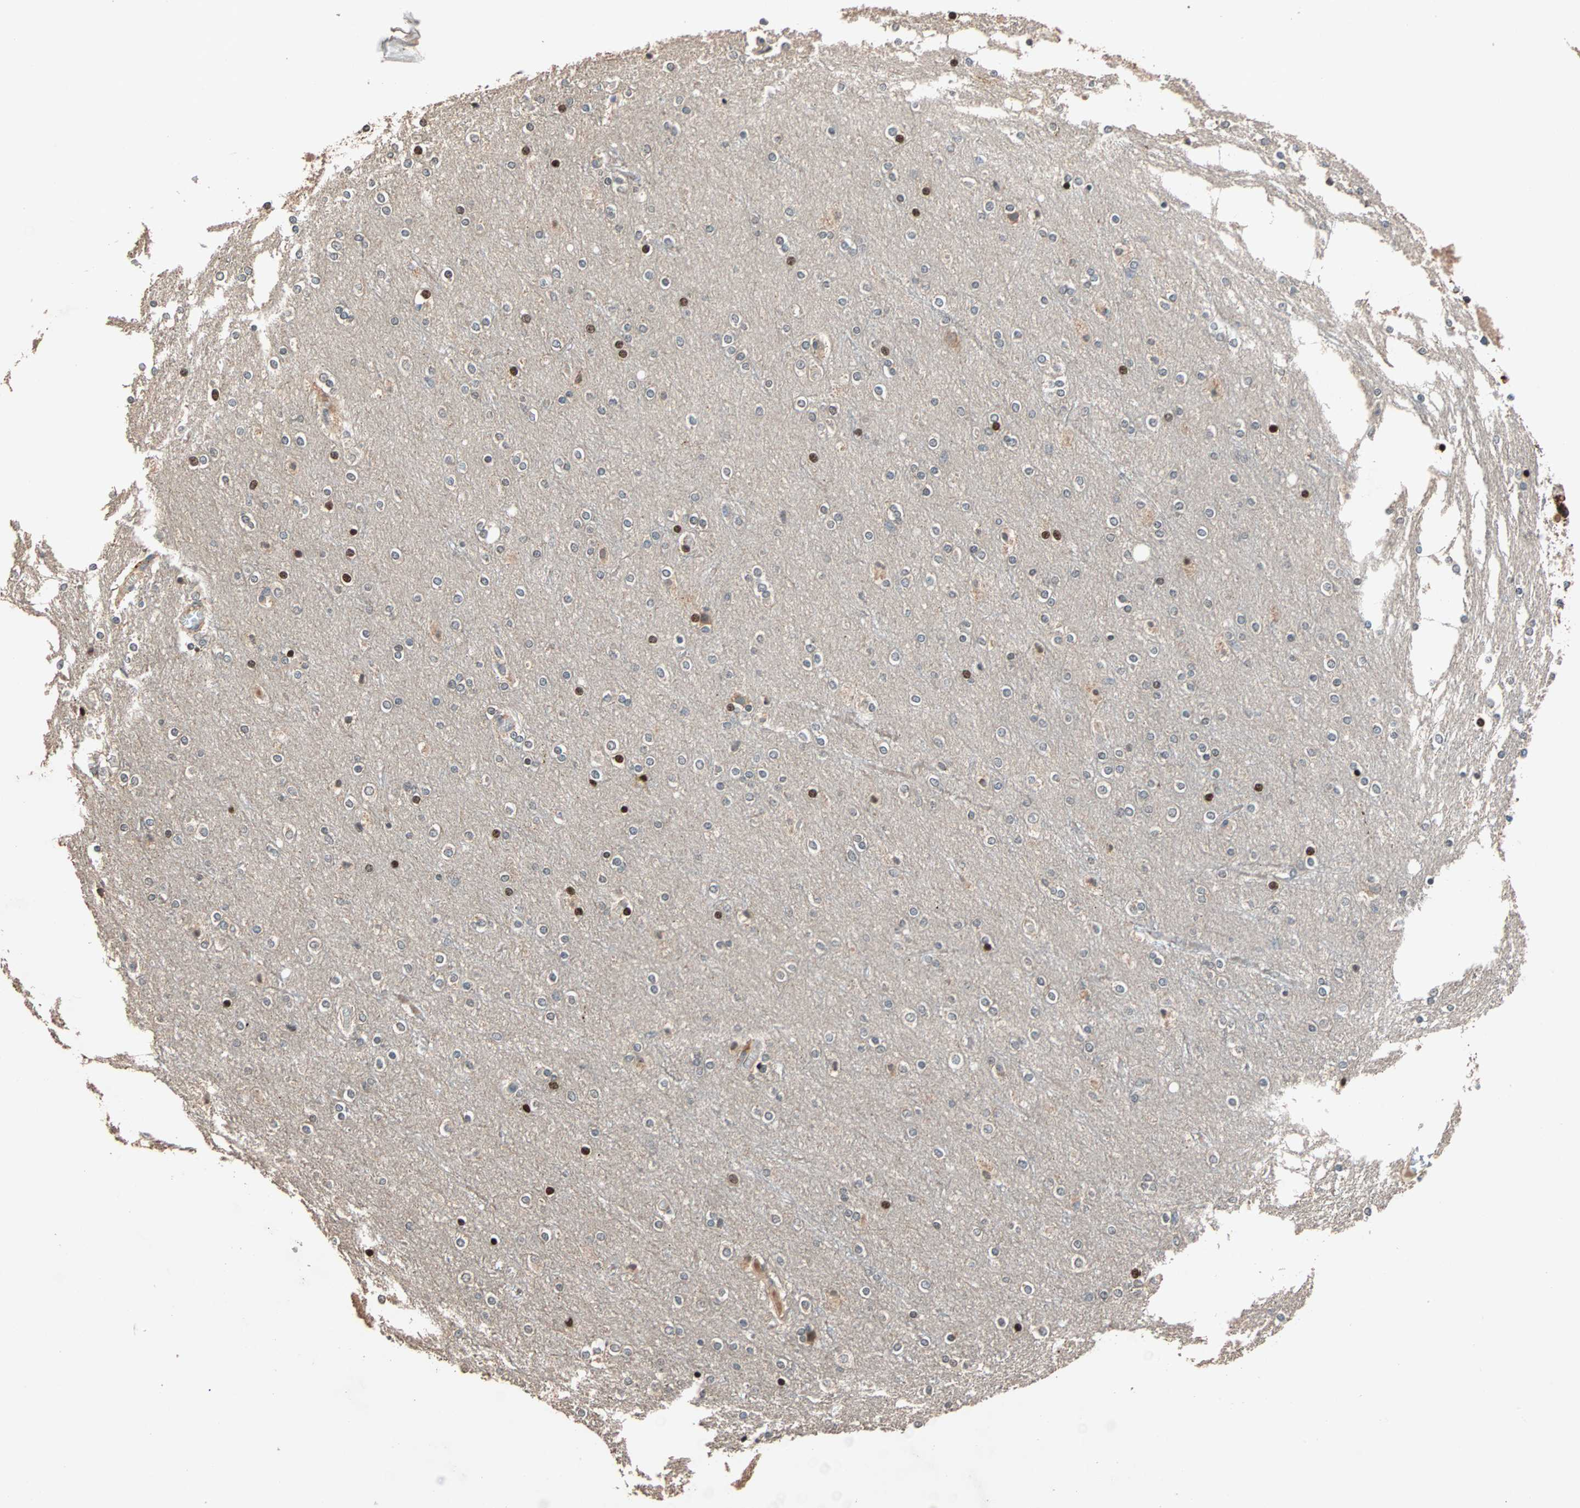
{"staining": {"intensity": "negative", "quantity": "none", "location": "none"}, "tissue": "cerebral cortex", "cell_type": "Endothelial cells", "image_type": "normal", "snomed": [{"axis": "morphology", "description": "Normal tissue, NOS"}, {"axis": "topography", "description": "Cerebral cortex"}], "caption": "There is no significant positivity in endothelial cells of cerebral cortex. (DAB IHC, high magnification).", "gene": "HECW1", "patient": {"sex": "female", "age": 54}}